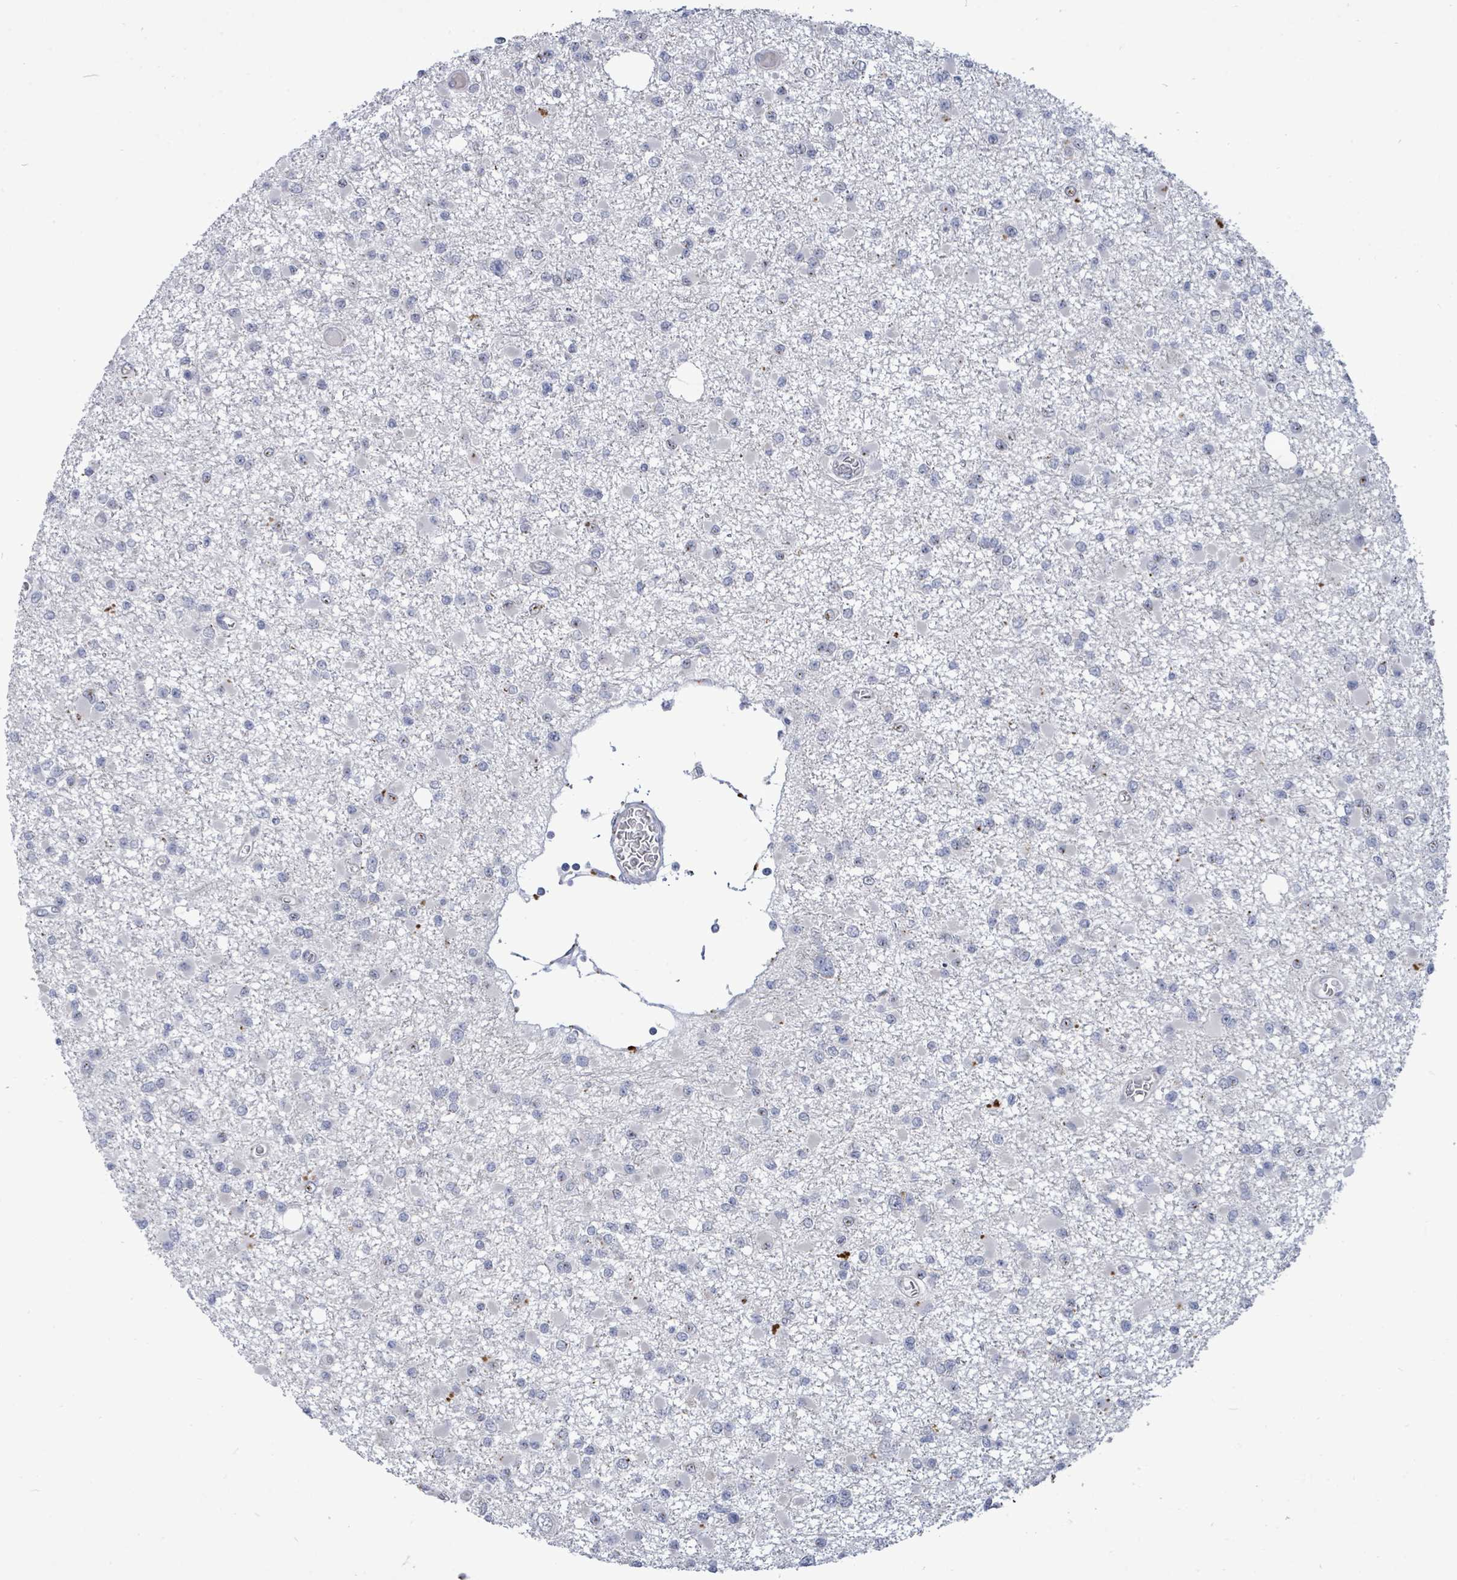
{"staining": {"intensity": "negative", "quantity": "none", "location": "none"}, "tissue": "glioma", "cell_type": "Tumor cells", "image_type": "cancer", "snomed": [{"axis": "morphology", "description": "Glioma, malignant, Low grade"}, {"axis": "topography", "description": "Brain"}], "caption": "This is an IHC histopathology image of glioma. There is no expression in tumor cells.", "gene": "CT45A5", "patient": {"sex": "female", "age": 22}}